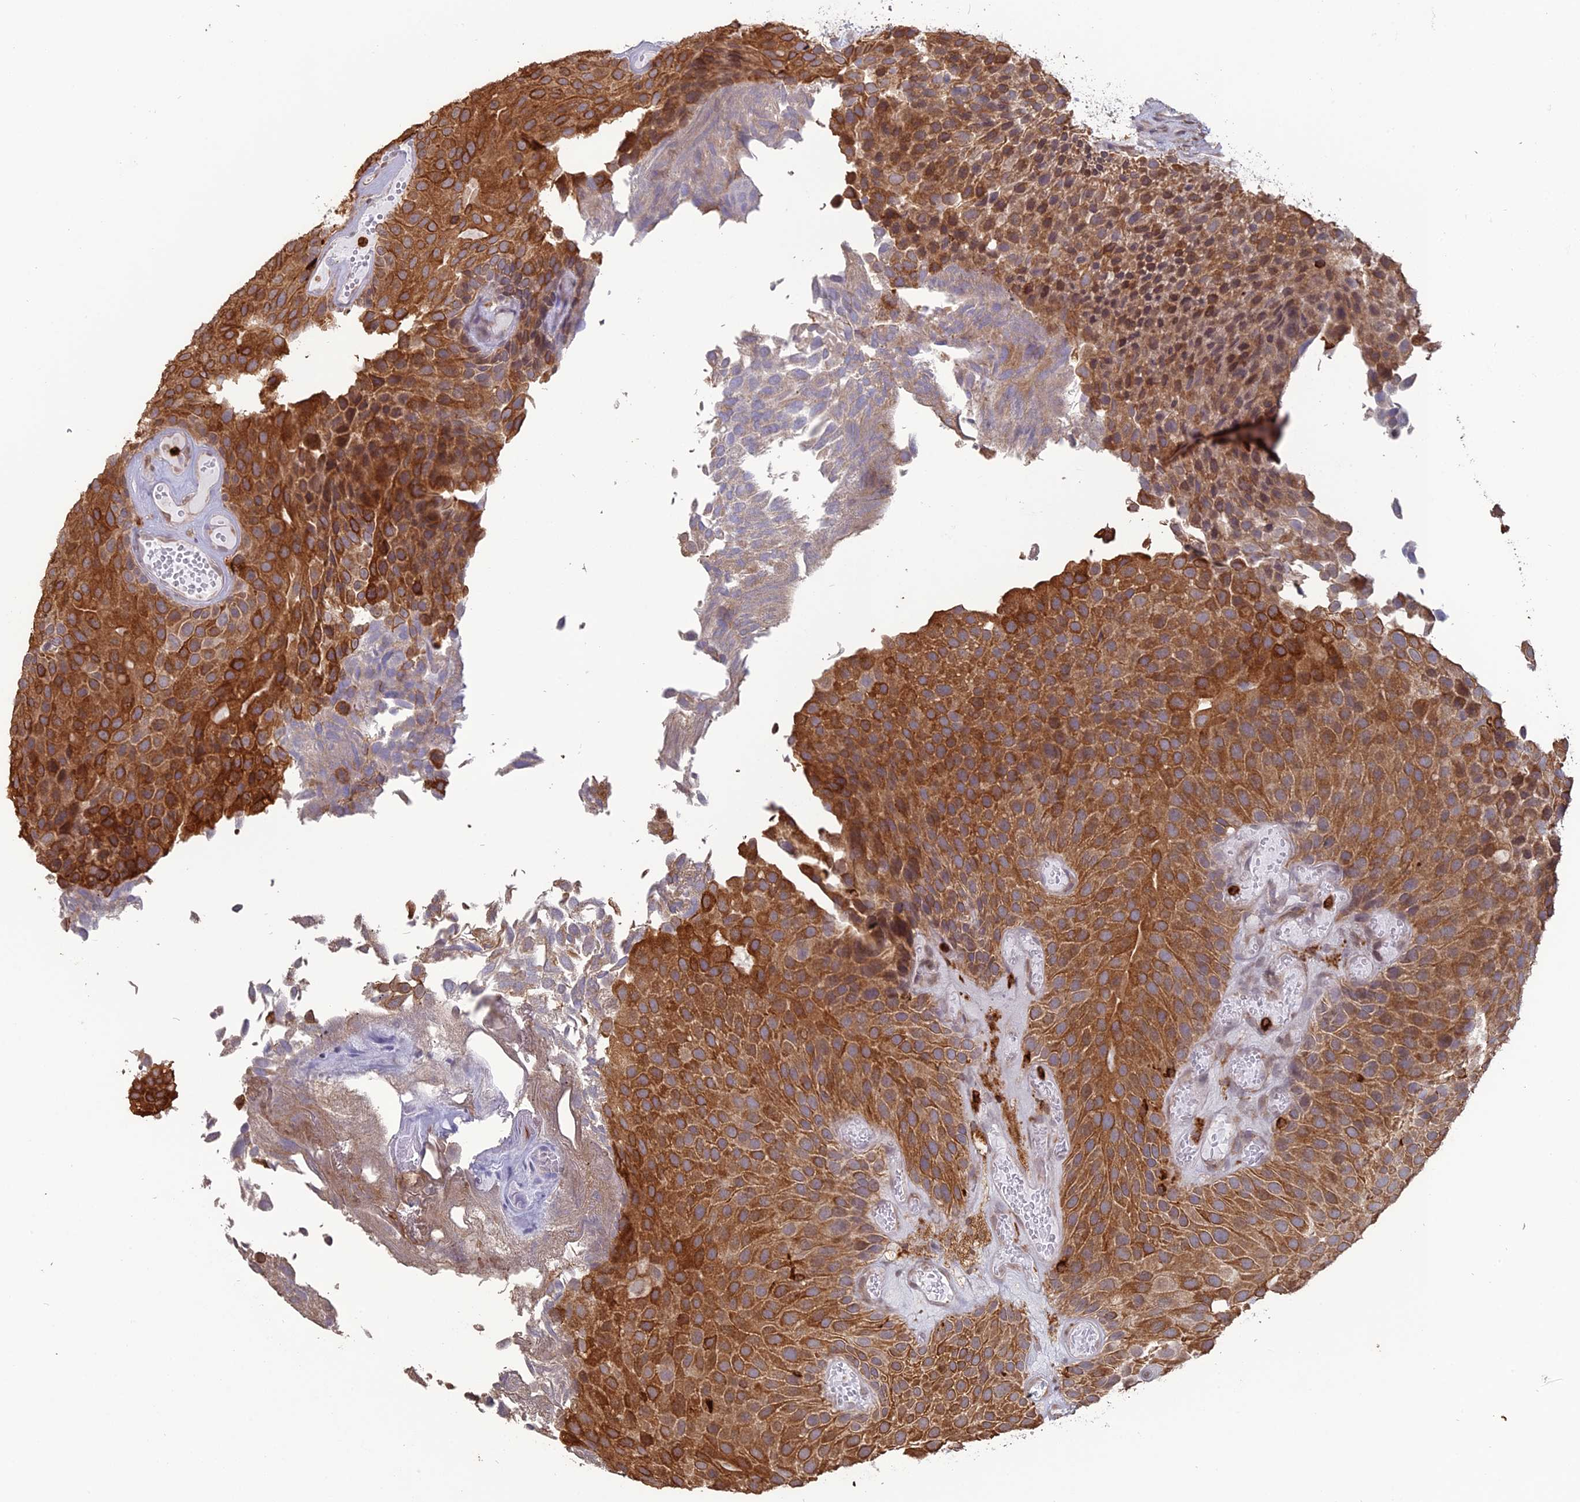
{"staining": {"intensity": "weak", "quantity": ">75%", "location": "cytoplasmic/membranous"}, "tissue": "urothelial cancer", "cell_type": "Tumor cells", "image_type": "cancer", "snomed": [{"axis": "morphology", "description": "Urothelial carcinoma, Low grade"}, {"axis": "topography", "description": "Urinary bladder"}], "caption": "Protein expression analysis of human urothelial cancer reveals weak cytoplasmic/membranous staining in approximately >75% of tumor cells.", "gene": "APOBR", "patient": {"sex": "male", "age": 89}}